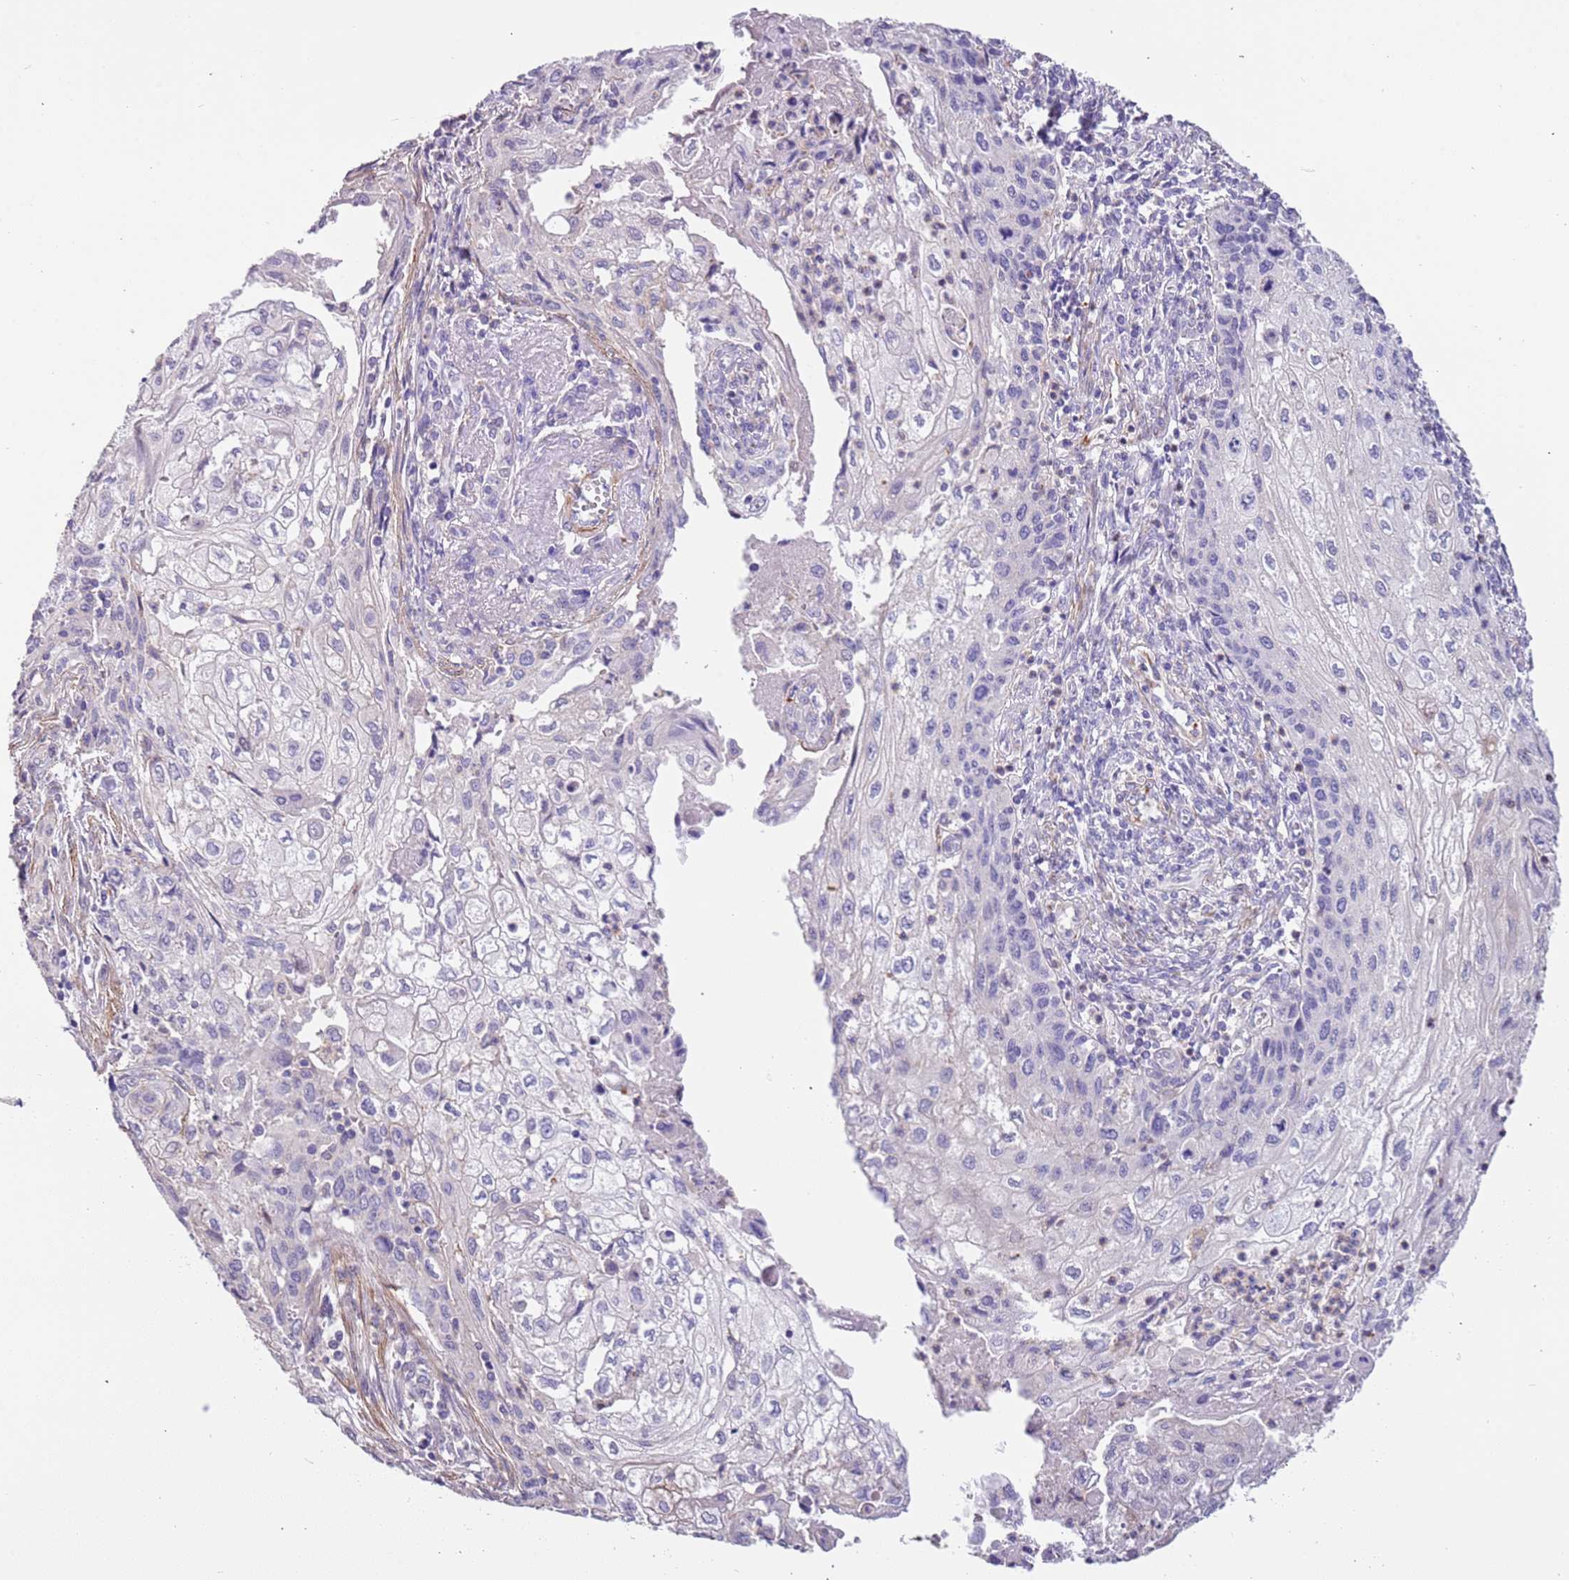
{"staining": {"intensity": "negative", "quantity": "none", "location": "none"}, "tissue": "cervical cancer", "cell_type": "Tumor cells", "image_type": "cancer", "snomed": [{"axis": "morphology", "description": "Squamous cell carcinoma, NOS"}, {"axis": "topography", "description": "Cervix"}], "caption": "Immunohistochemistry (IHC) micrograph of neoplastic tissue: squamous cell carcinoma (cervical) stained with DAB demonstrates no significant protein expression in tumor cells. The staining is performed using DAB brown chromogen with nuclei counter-stained in using hematoxylin.", "gene": "PCGF2", "patient": {"sex": "female", "age": 67}}